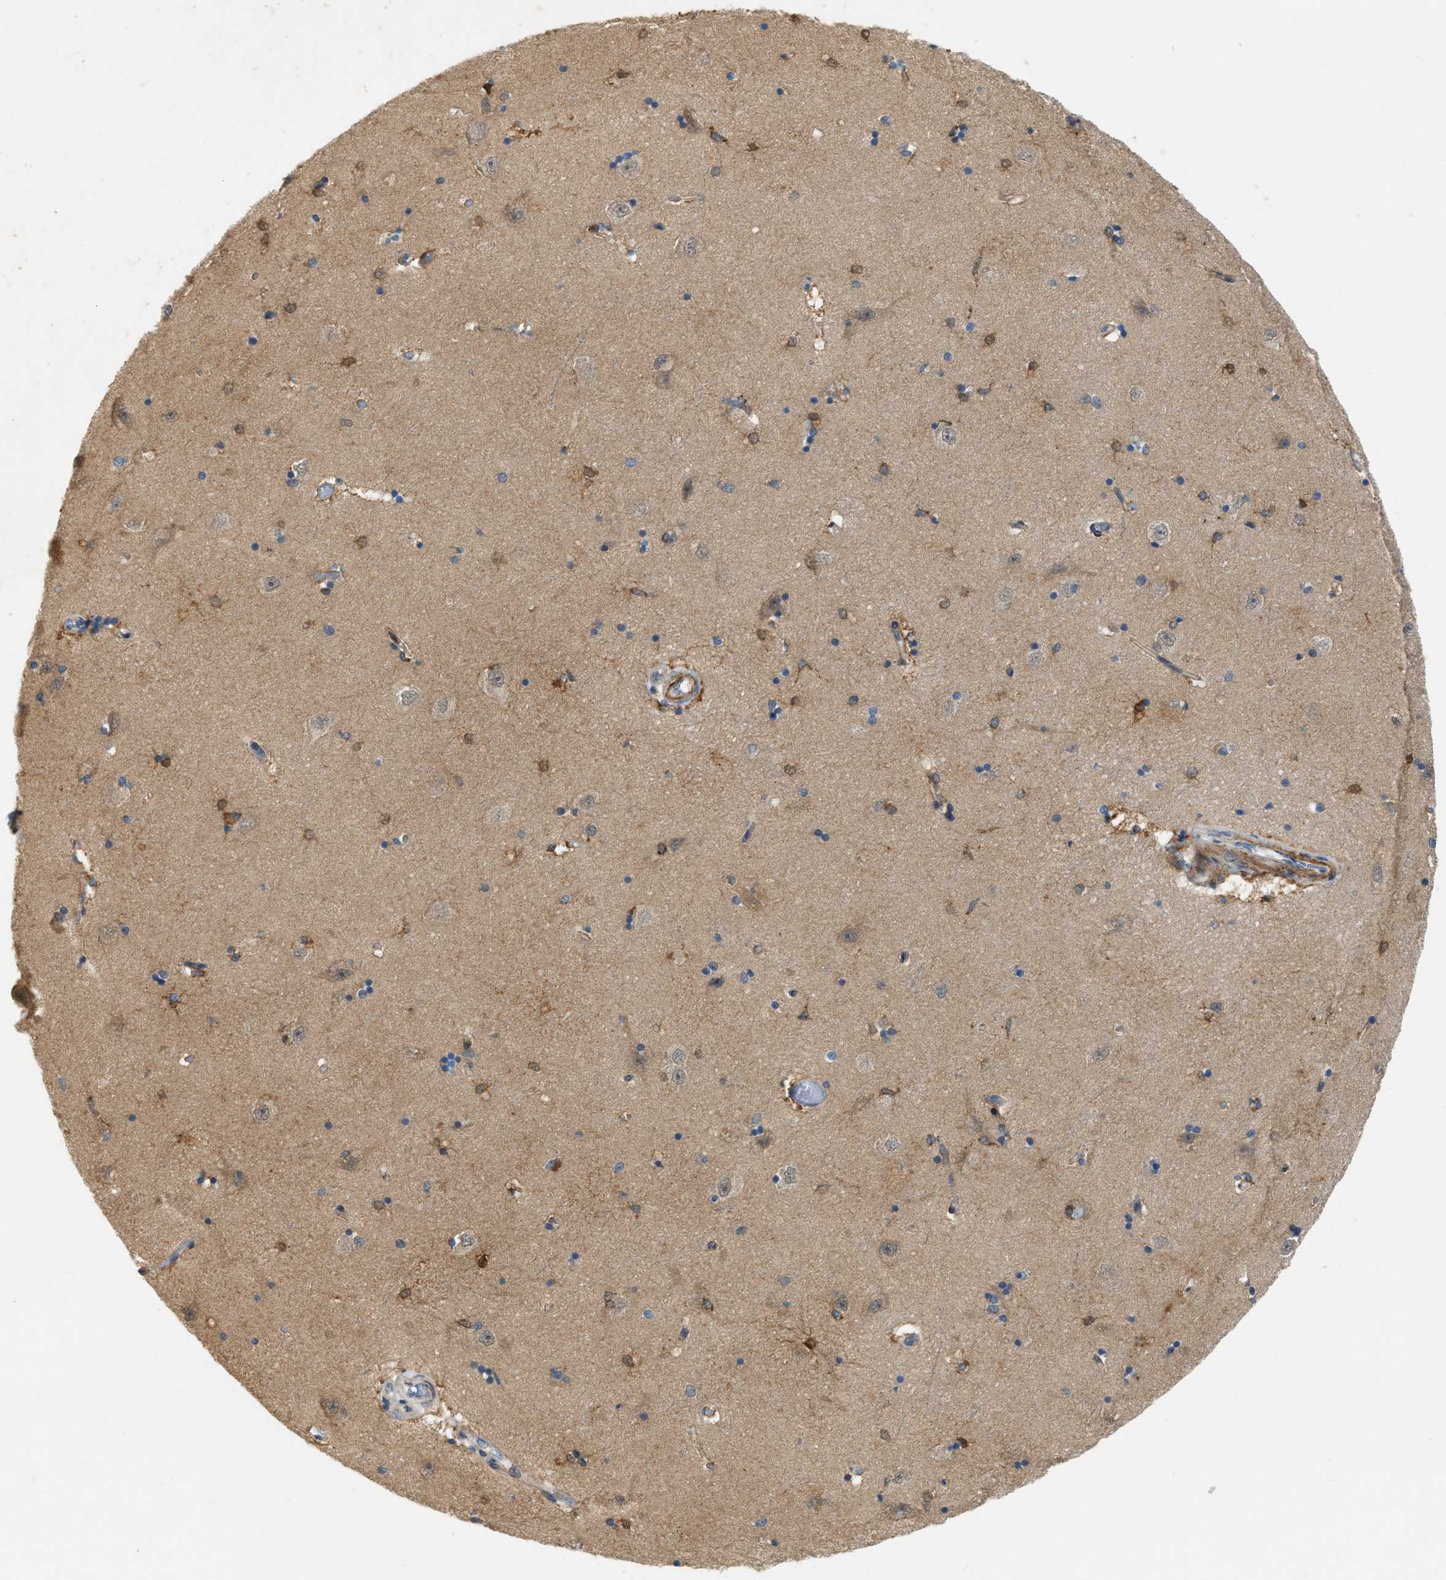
{"staining": {"intensity": "moderate", "quantity": ">75%", "location": "cytoplasmic/membranous"}, "tissue": "hippocampus", "cell_type": "Glial cells", "image_type": "normal", "snomed": [{"axis": "morphology", "description": "Normal tissue, NOS"}, {"axis": "topography", "description": "Hippocampus"}], "caption": "This is a micrograph of immunohistochemistry (IHC) staining of benign hippocampus, which shows moderate positivity in the cytoplasmic/membranous of glial cells.", "gene": "PDCL3", "patient": {"sex": "male", "age": 45}}